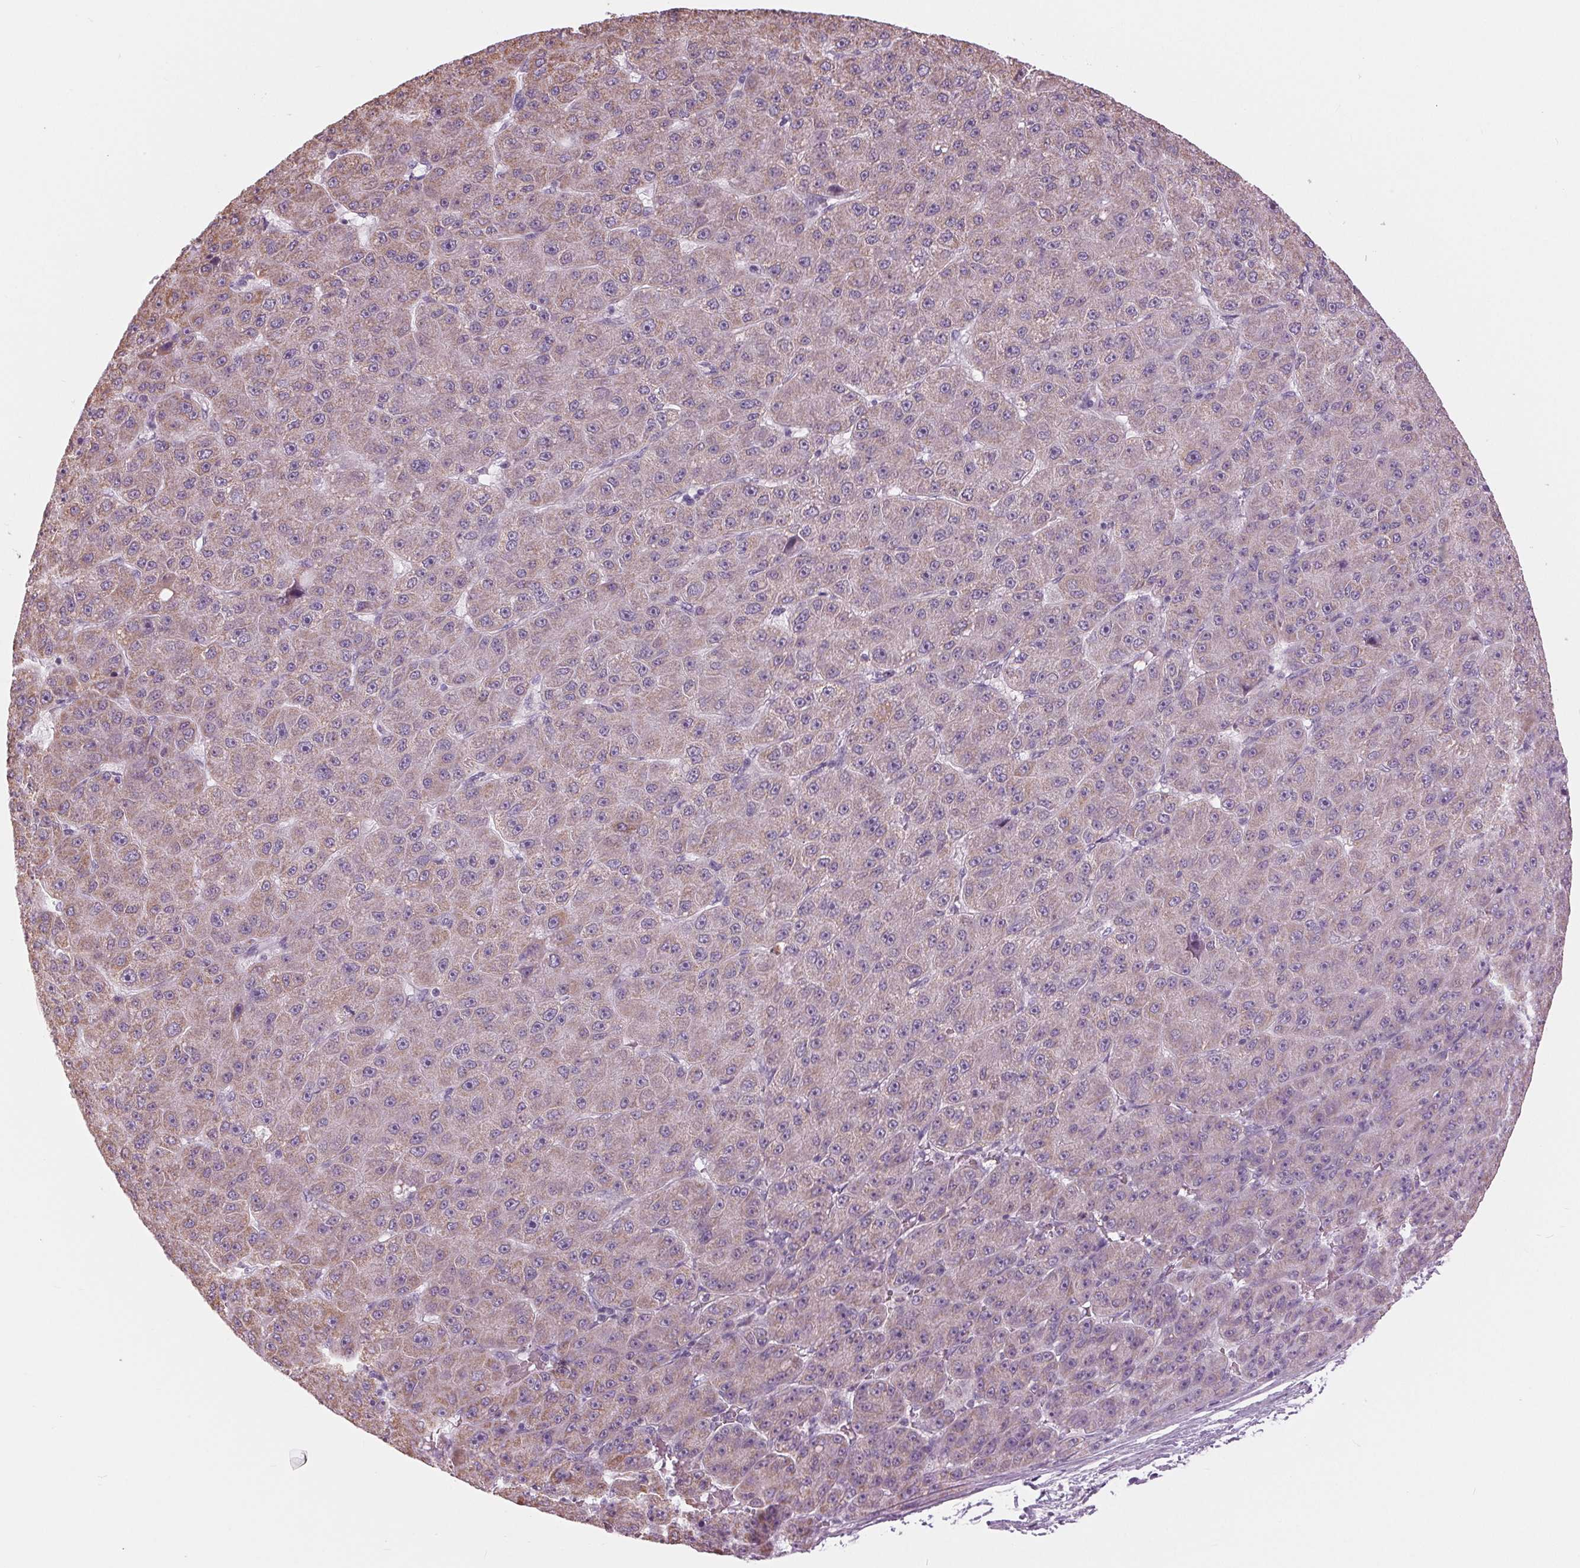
{"staining": {"intensity": "weak", "quantity": "<25%", "location": "cytoplasmic/membranous"}, "tissue": "liver cancer", "cell_type": "Tumor cells", "image_type": "cancer", "snomed": [{"axis": "morphology", "description": "Carcinoma, Hepatocellular, NOS"}, {"axis": "topography", "description": "Liver"}], "caption": "This is a micrograph of immunohistochemistry staining of hepatocellular carcinoma (liver), which shows no positivity in tumor cells.", "gene": "SAMD4A", "patient": {"sex": "male", "age": 67}}